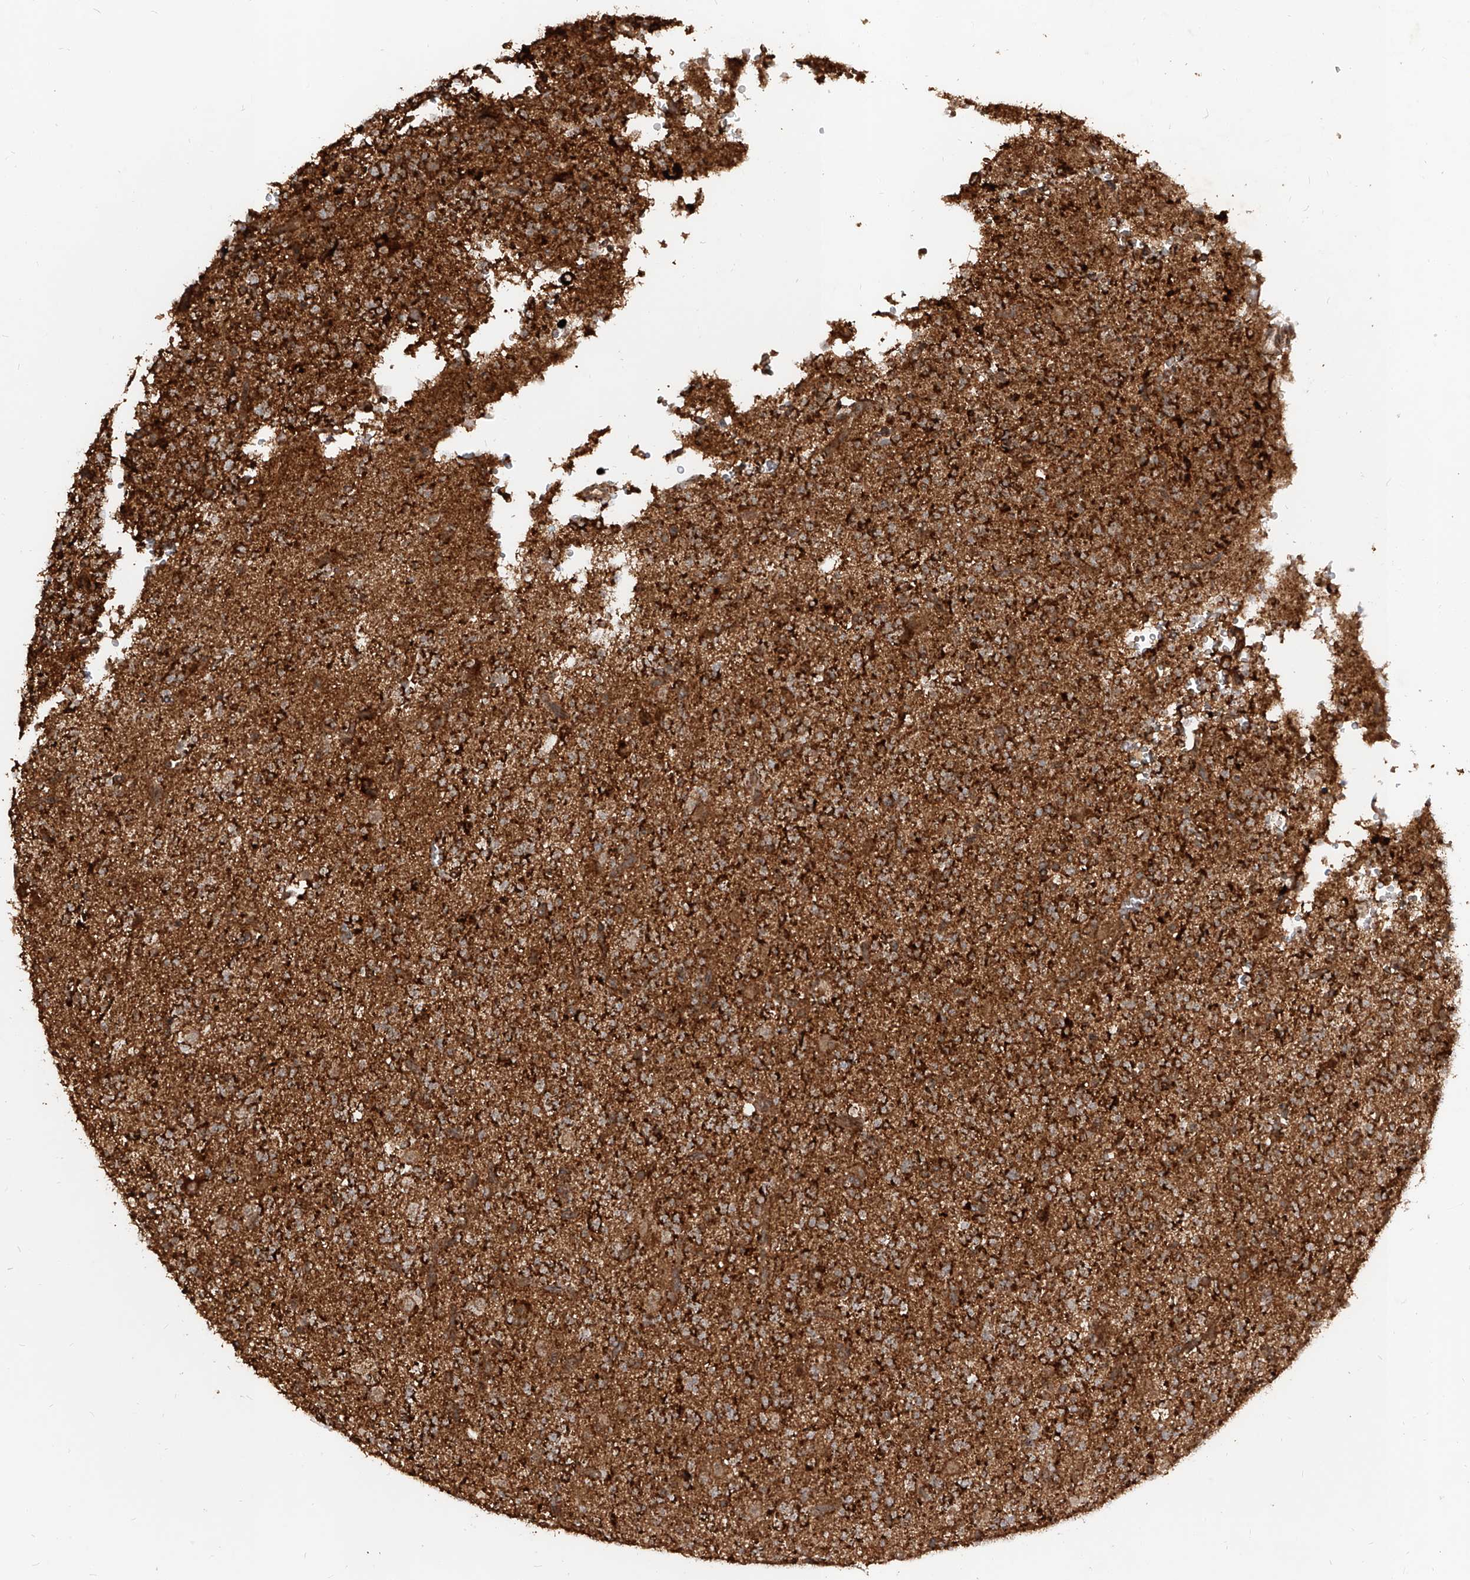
{"staining": {"intensity": "strong", "quantity": ">75%", "location": "cytoplasmic/membranous"}, "tissue": "glioma", "cell_type": "Tumor cells", "image_type": "cancer", "snomed": [{"axis": "morphology", "description": "Glioma, malignant, High grade"}, {"axis": "topography", "description": "Brain"}], "caption": "A micrograph showing strong cytoplasmic/membranous positivity in approximately >75% of tumor cells in malignant high-grade glioma, as visualized by brown immunohistochemical staining.", "gene": "AIM2", "patient": {"sex": "female", "age": 62}}